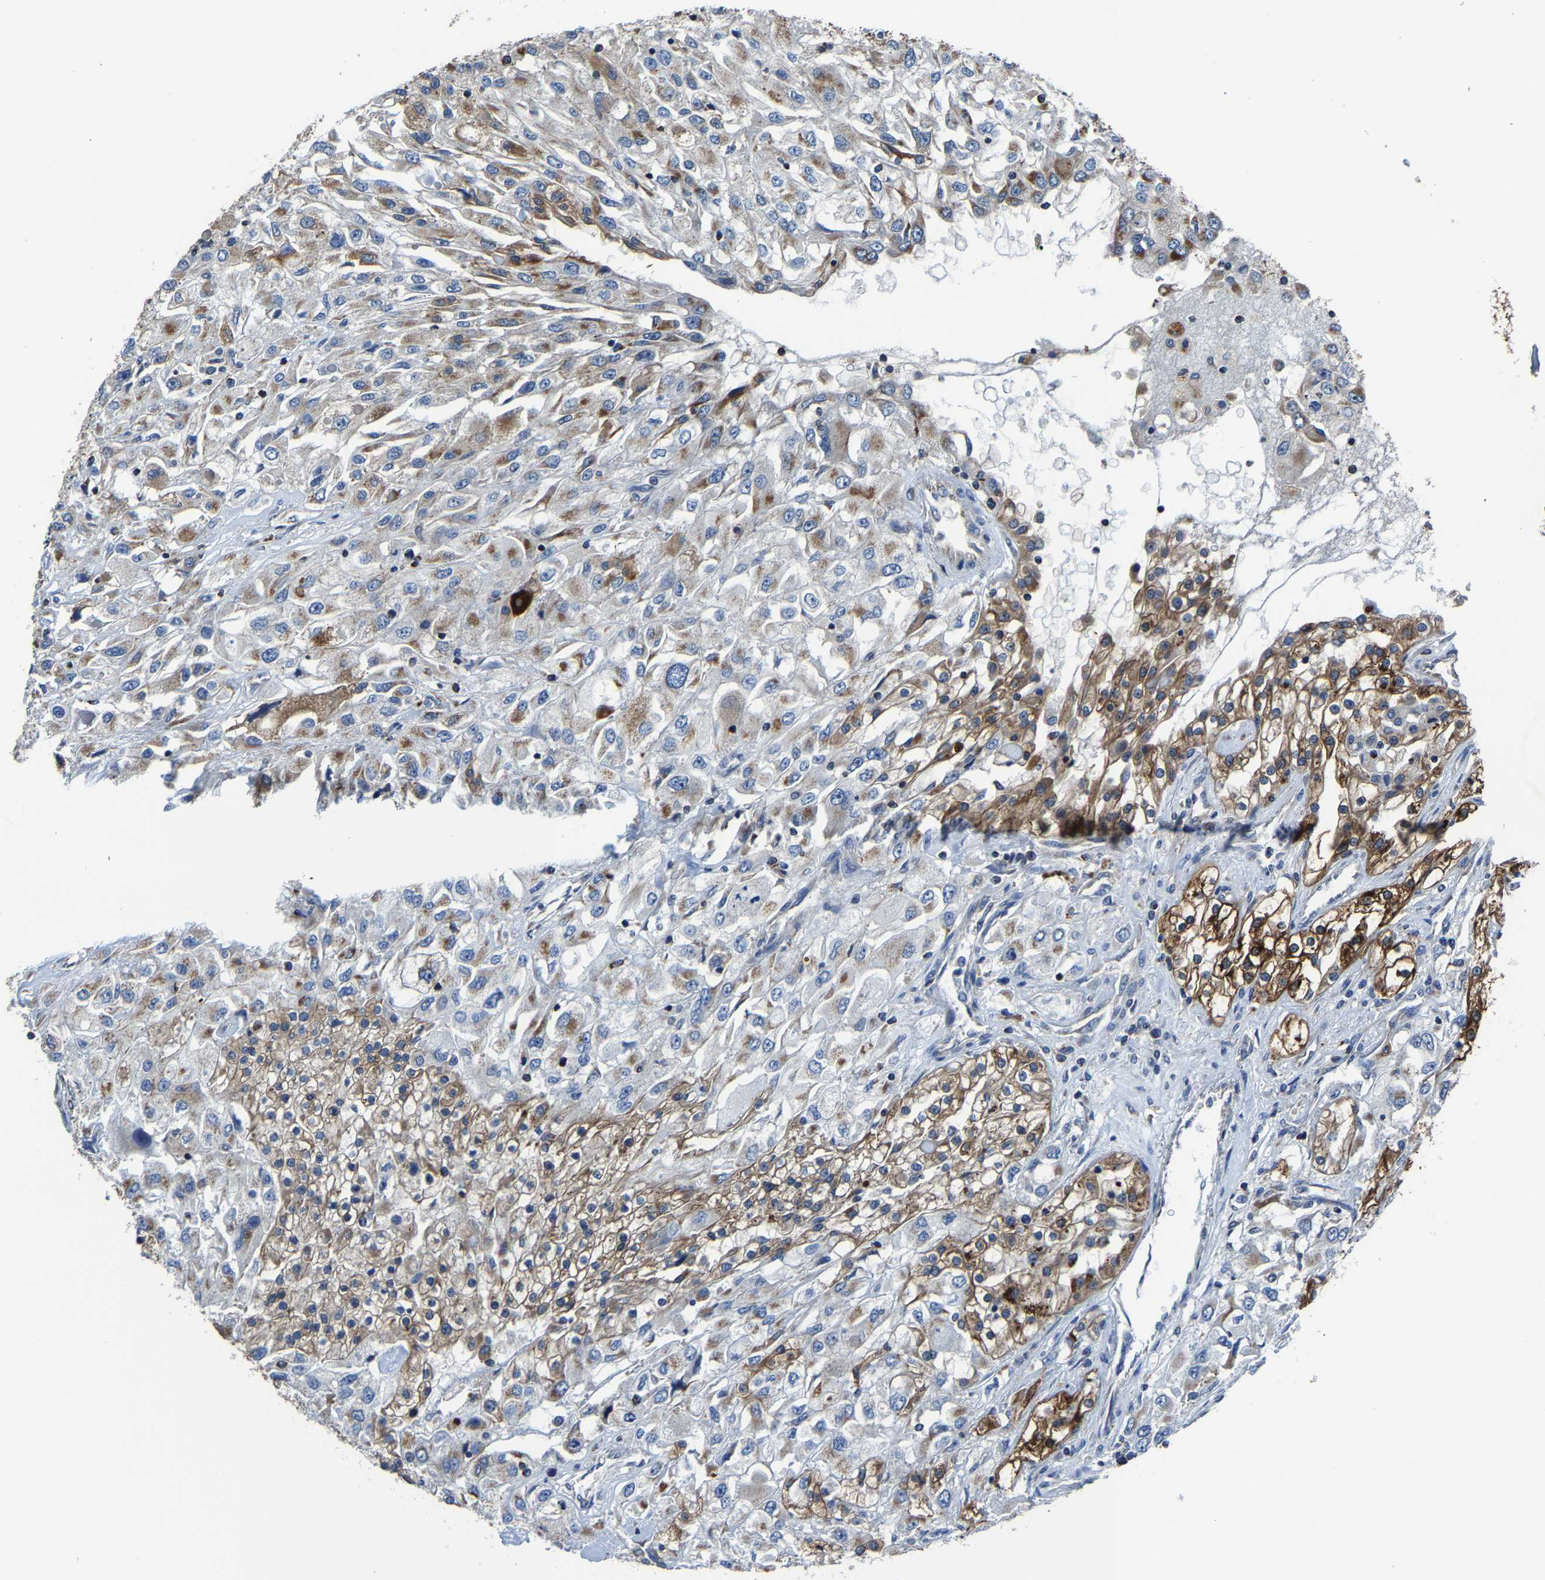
{"staining": {"intensity": "moderate", "quantity": ">75%", "location": "cytoplasmic/membranous"}, "tissue": "renal cancer", "cell_type": "Tumor cells", "image_type": "cancer", "snomed": [{"axis": "morphology", "description": "Adenocarcinoma, NOS"}, {"axis": "topography", "description": "Kidney"}], "caption": "A micrograph of renal adenocarcinoma stained for a protein displays moderate cytoplasmic/membranous brown staining in tumor cells.", "gene": "AGK", "patient": {"sex": "female", "age": 52}}